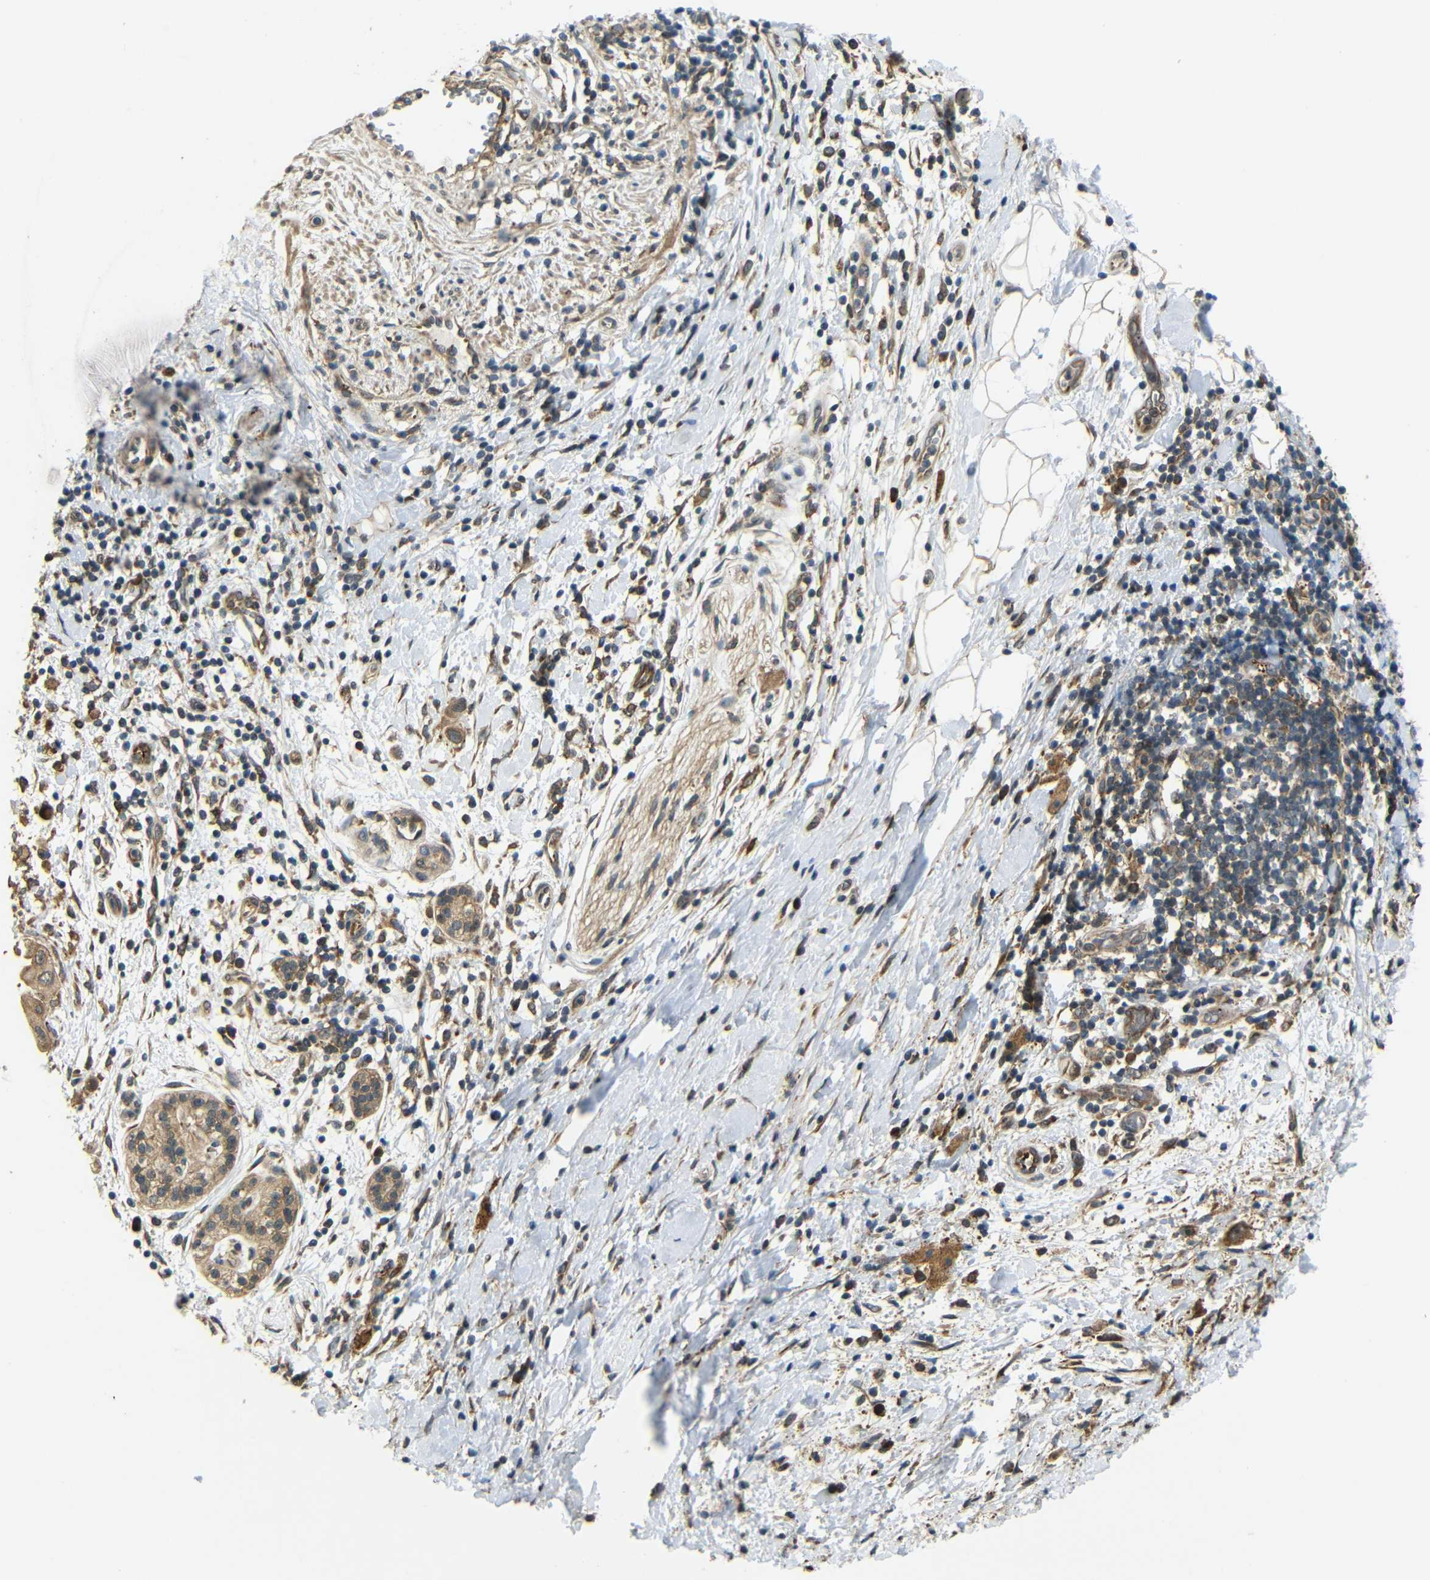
{"staining": {"intensity": "moderate", "quantity": ">75%", "location": "cytoplasmic/membranous"}, "tissue": "pancreatic cancer", "cell_type": "Tumor cells", "image_type": "cancer", "snomed": [{"axis": "morphology", "description": "Adenocarcinoma, NOS"}, {"axis": "topography", "description": "Pancreas"}], "caption": "This is an image of IHC staining of adenocarcinoma (pancreatic), which shows moderate expression in the cytoplasmic/membranous of tumor cells.", "gene": "EPHB2", "patient": {"sex": "male", "age": 55}}